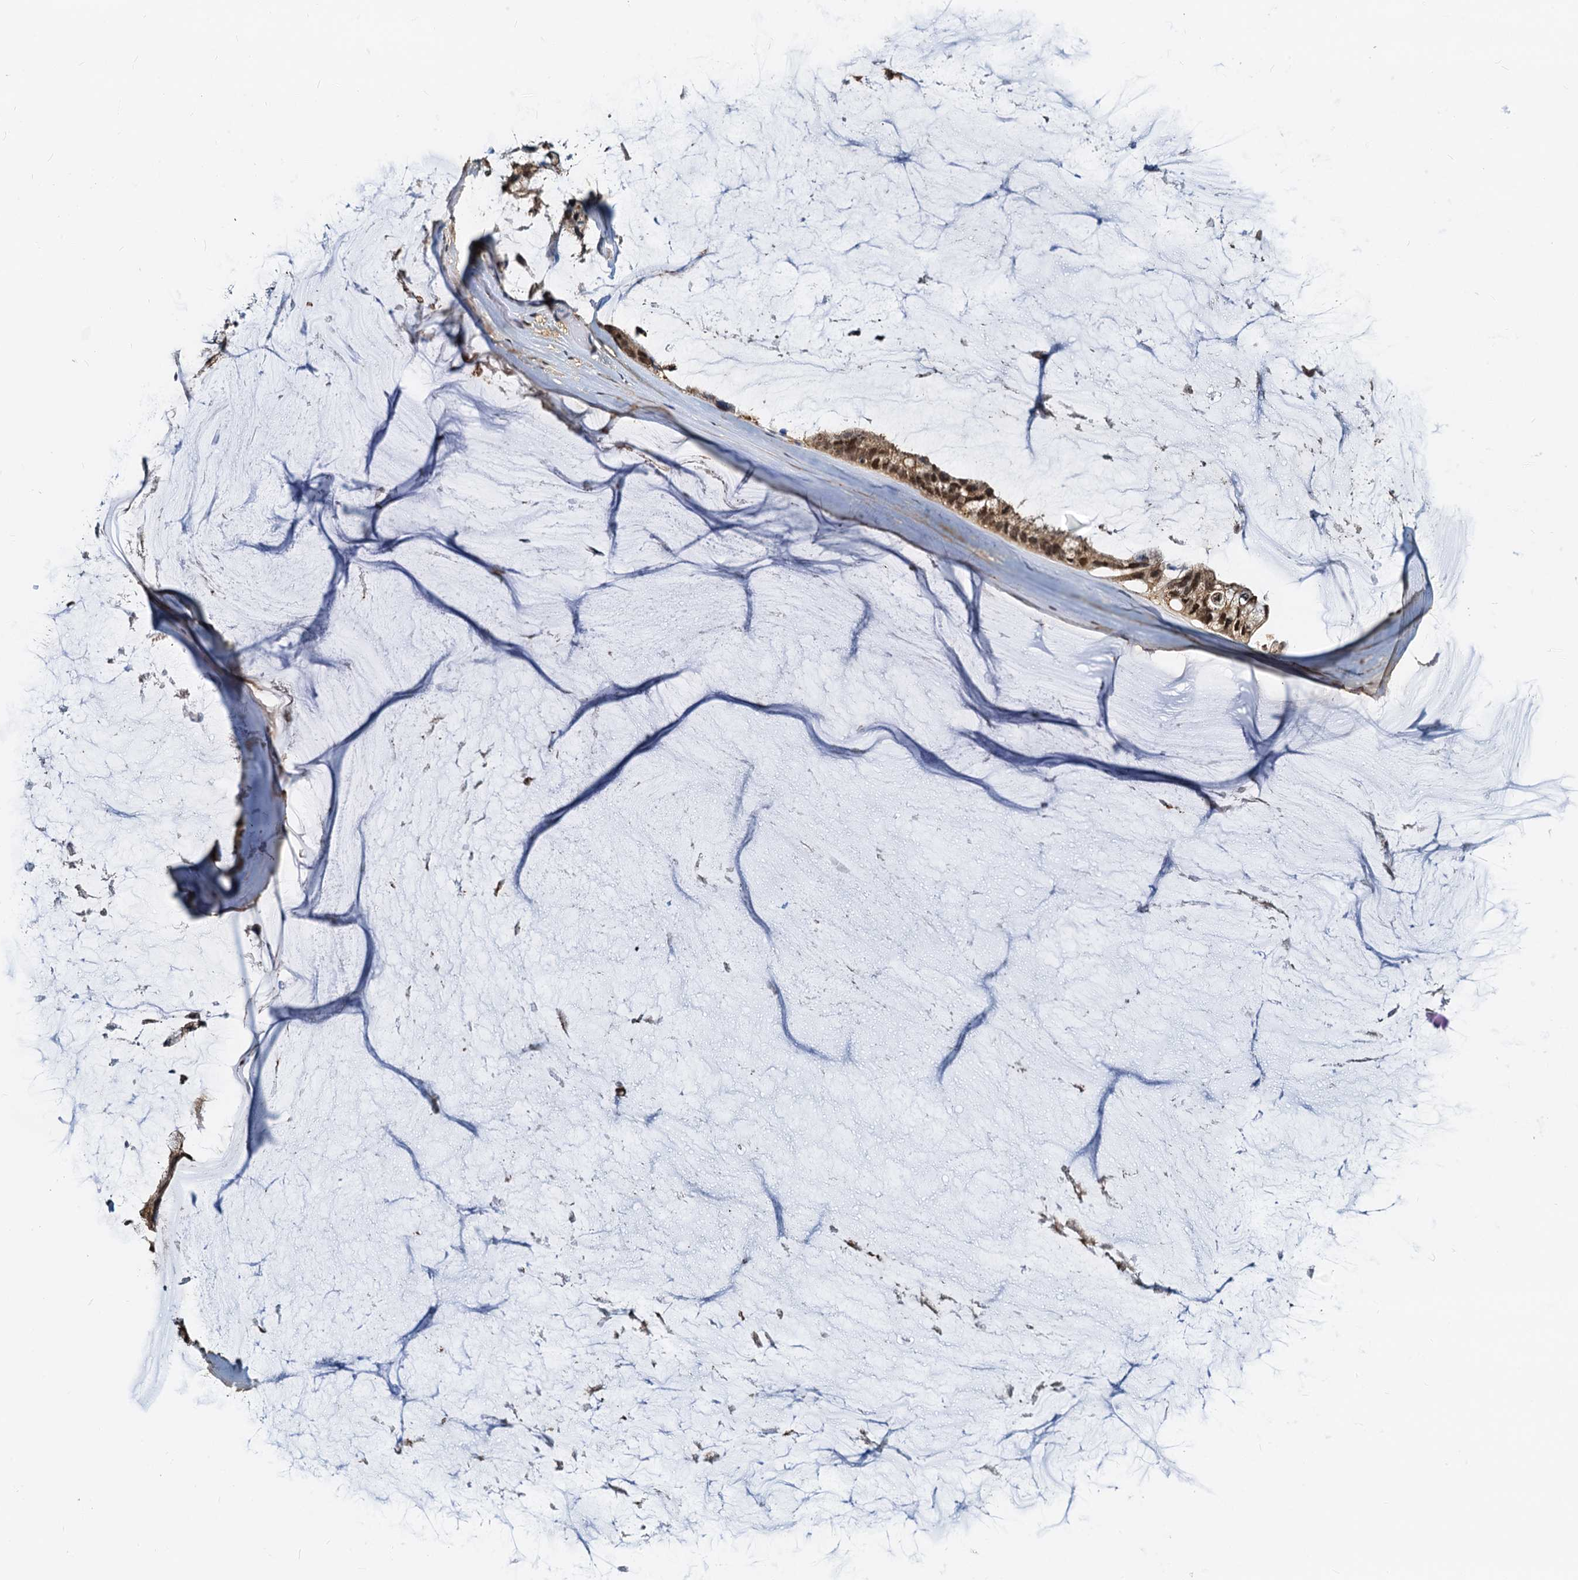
{"staining": {"intensity": "moderate", "quantity": "25%-75%", "location": "cytoplasmic/membranous,nuclear"}, "tissue": "ovarian cancer", "cell_type": "Tumor cells", "image_type": "cancer", "snomed": [{"axis": "morphology", "description": "Cystadenocarcinoma, mucinous, NOS"}, {"axis": "topography", "description": "Ovary"}], "caption": "A micrograph showing moderate cytoplasmic/membranous and nuclear expression in about 25%-75% of tumor cells in ovarian mucinous cystadenocarcinoma, as visualized by brown immunohistochemical staining.", "gene": "PTGES3", "patient": {"sex": "female", "age": 39}}